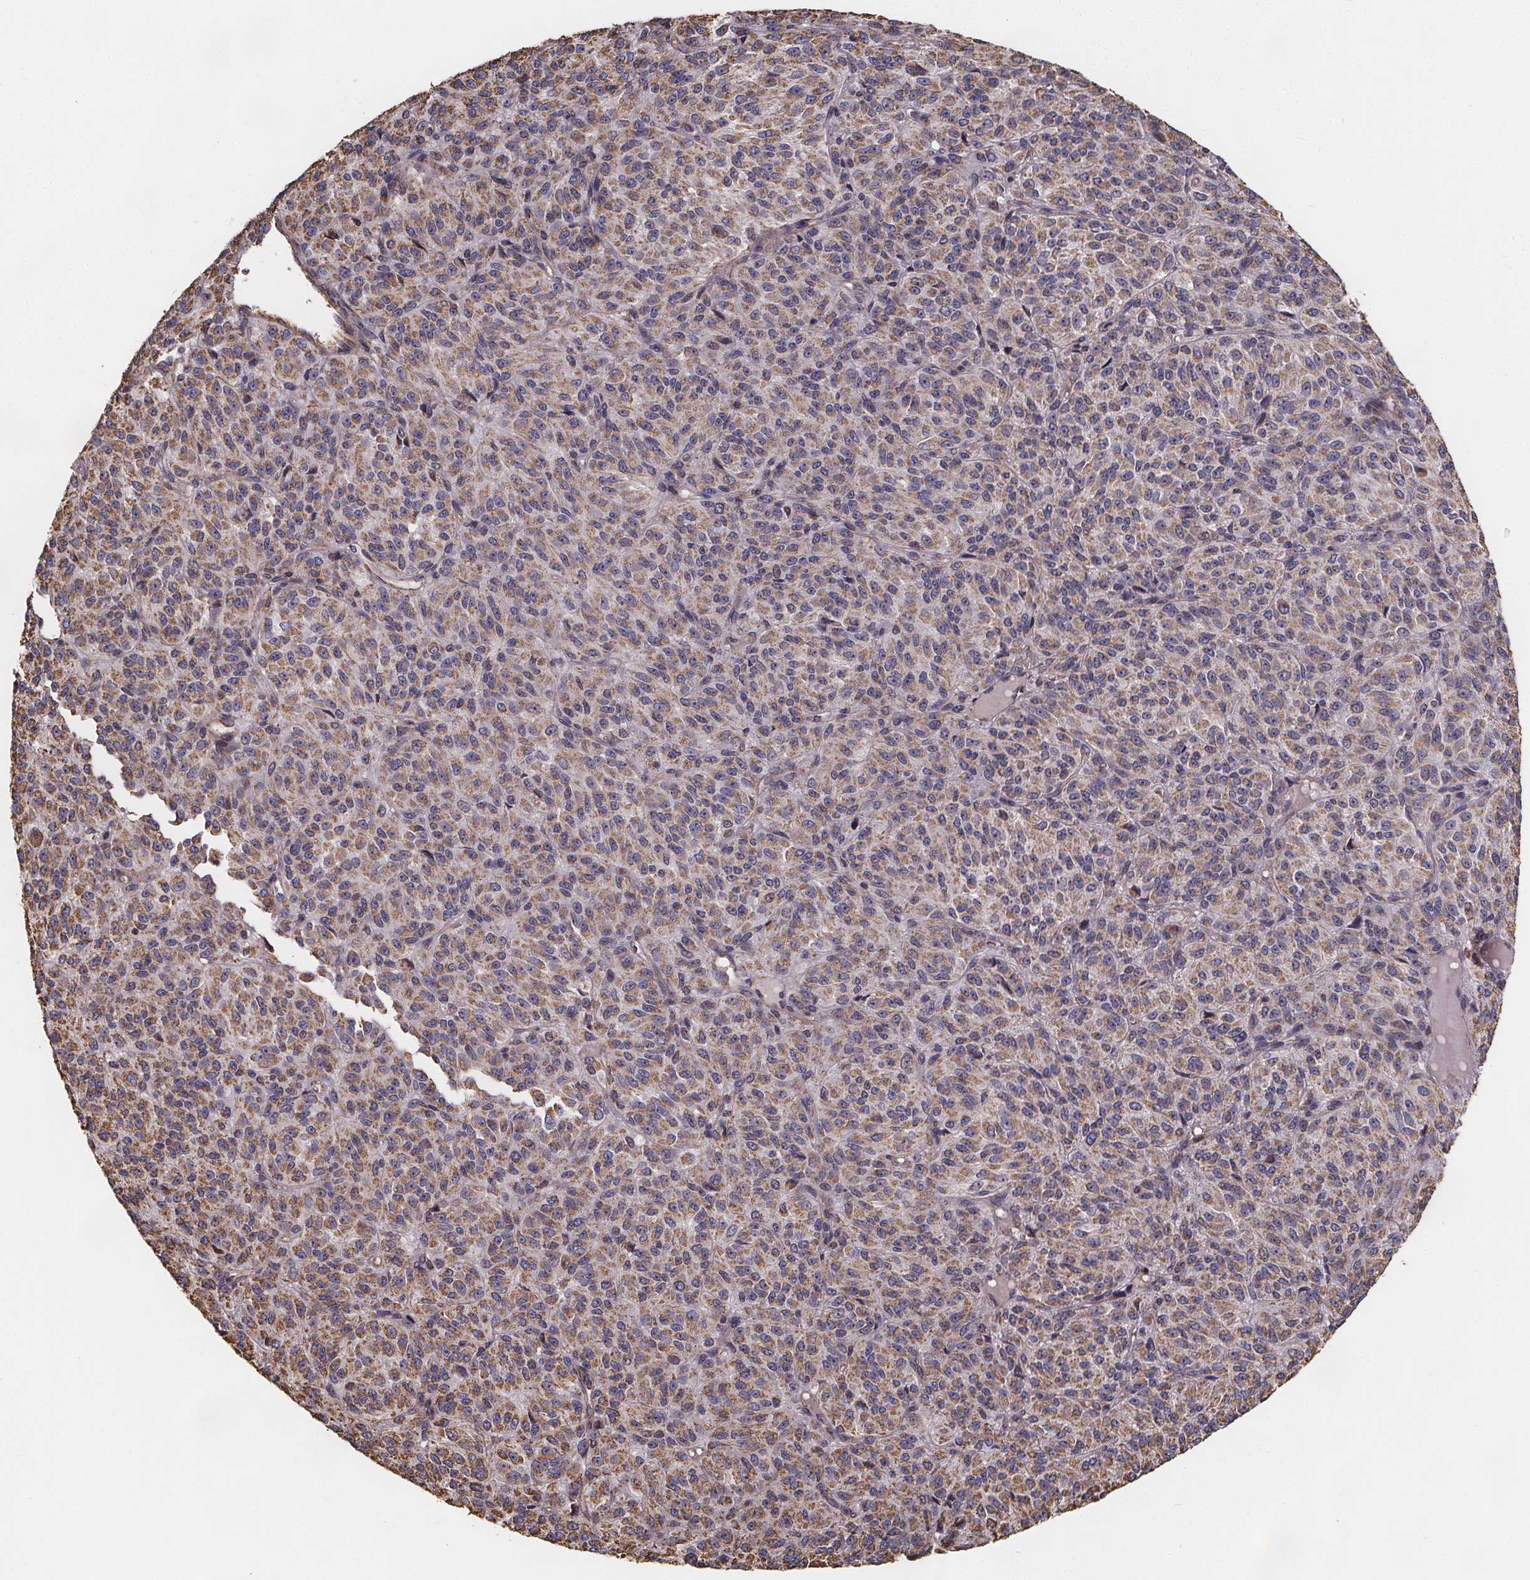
{"staining": {"intensity": "weak", "quantity": ">75%", "location": "cytoplasmic/membranous"}, "tissue": "melanoma", "cell_type": "Tumor cells", "image_type": "cancer", "snomed": [{"axis": "morphology", "description": "Malignant melanoma, Metastatic site"}, {"axis": "topography", "description": "Brain"}], "caption": "This is a photomicrograph of immunohistochemistry (IHC) staining of melanoma, which shows weak positivity in the cytoplasmic/membranous of tumor cells.", "gene": "SLC35D2", "patient": {"sex": "female", "age": 56}}